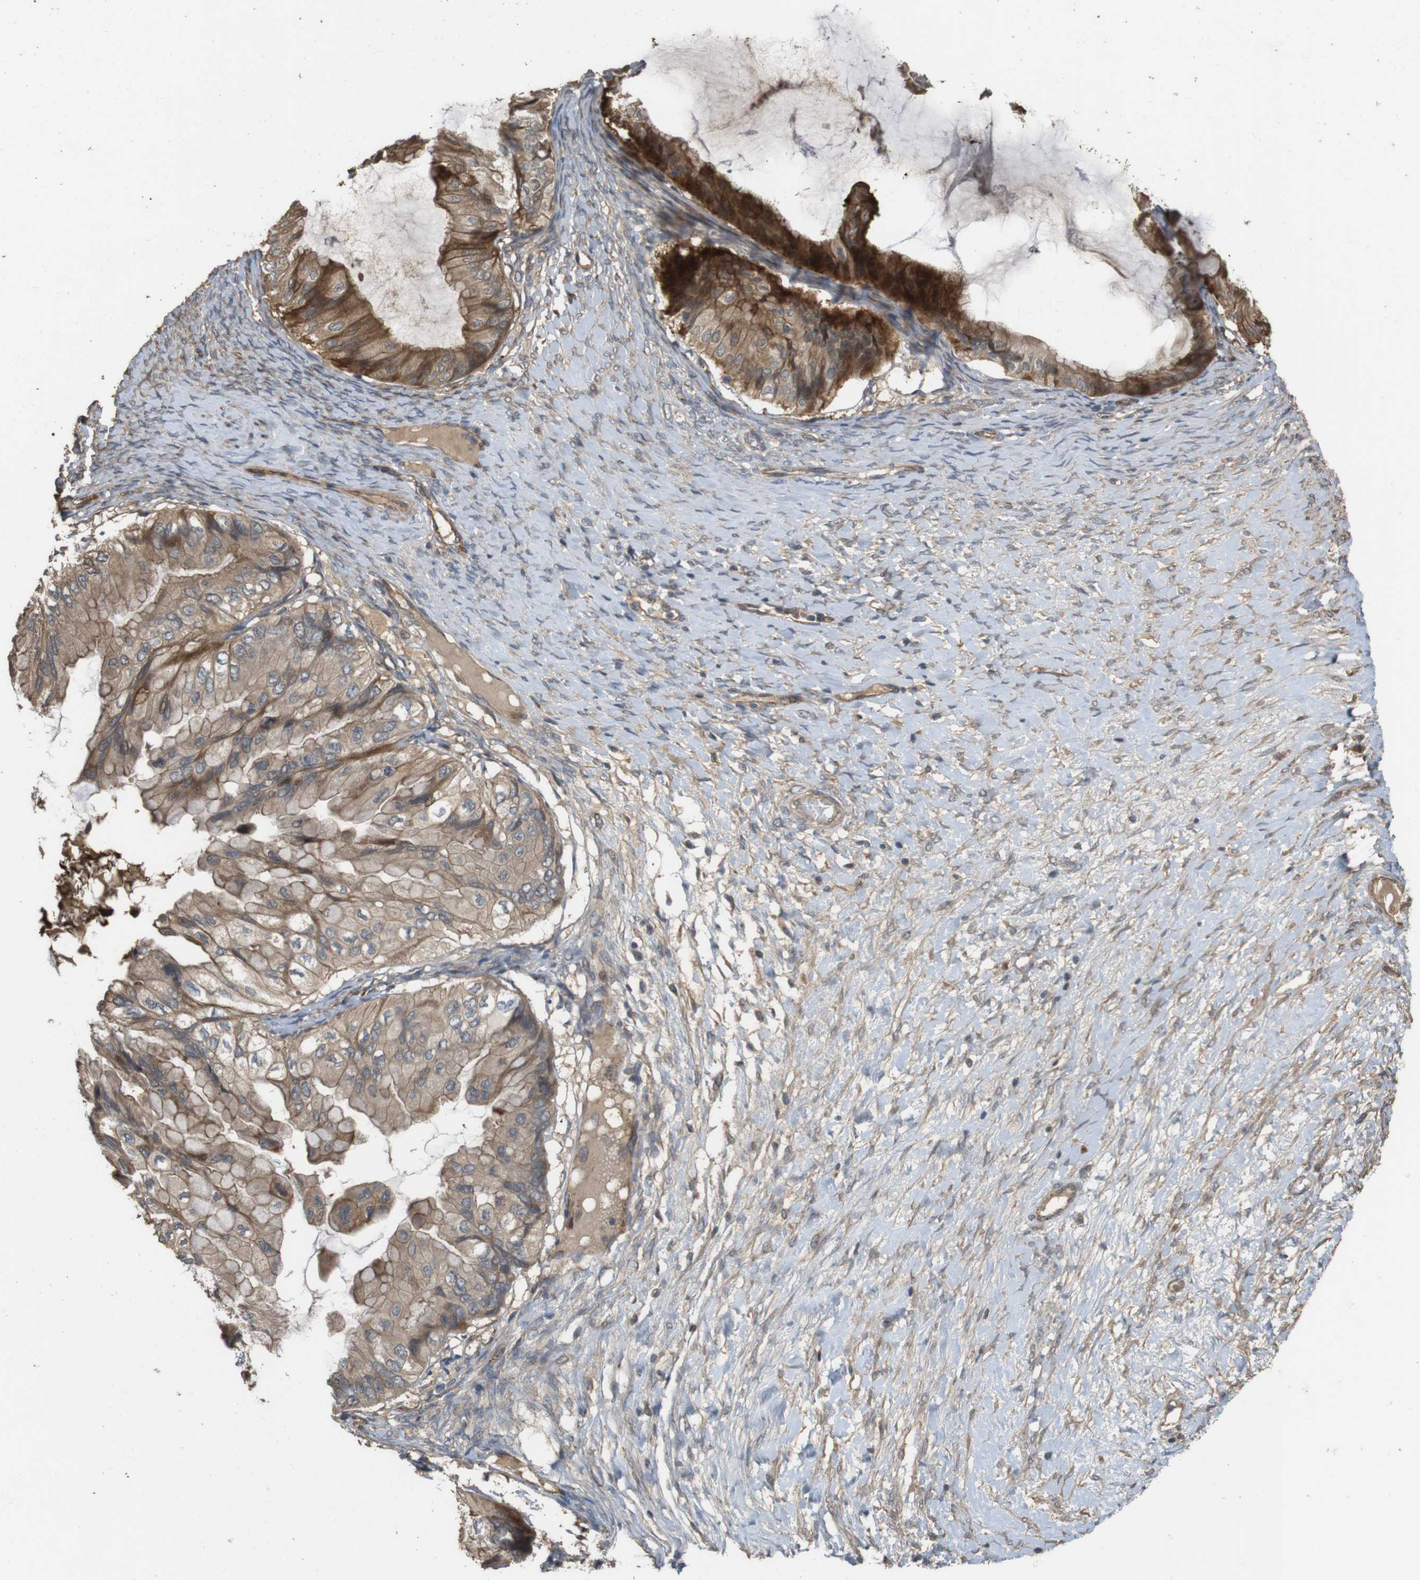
{"staining": {"intensity": "strong", "quantity": ">75%", "location": "cytoplasmic/membranous,nuclear"}, "tissue": "ovarian cancer", "cell_type": "Tumor cells", "image_type": "cancer", "snomed": [{"axis": "morphology", "description": "Cystadenocarcinoma, mucinous, NOS"}, {"axis": "topography", "description": "Ovary"}], "caption": "Strong cytoplasmic/membranous and nuclear positivity is identified in approximately >75% of tumor cells in ovarian mucinous cystadenocarcinoma. Ihc stains the protein in brown and the nuclei are stained blue.", "gene": "PCDHB10", "patient": {"sex": "female", "age": 61}}